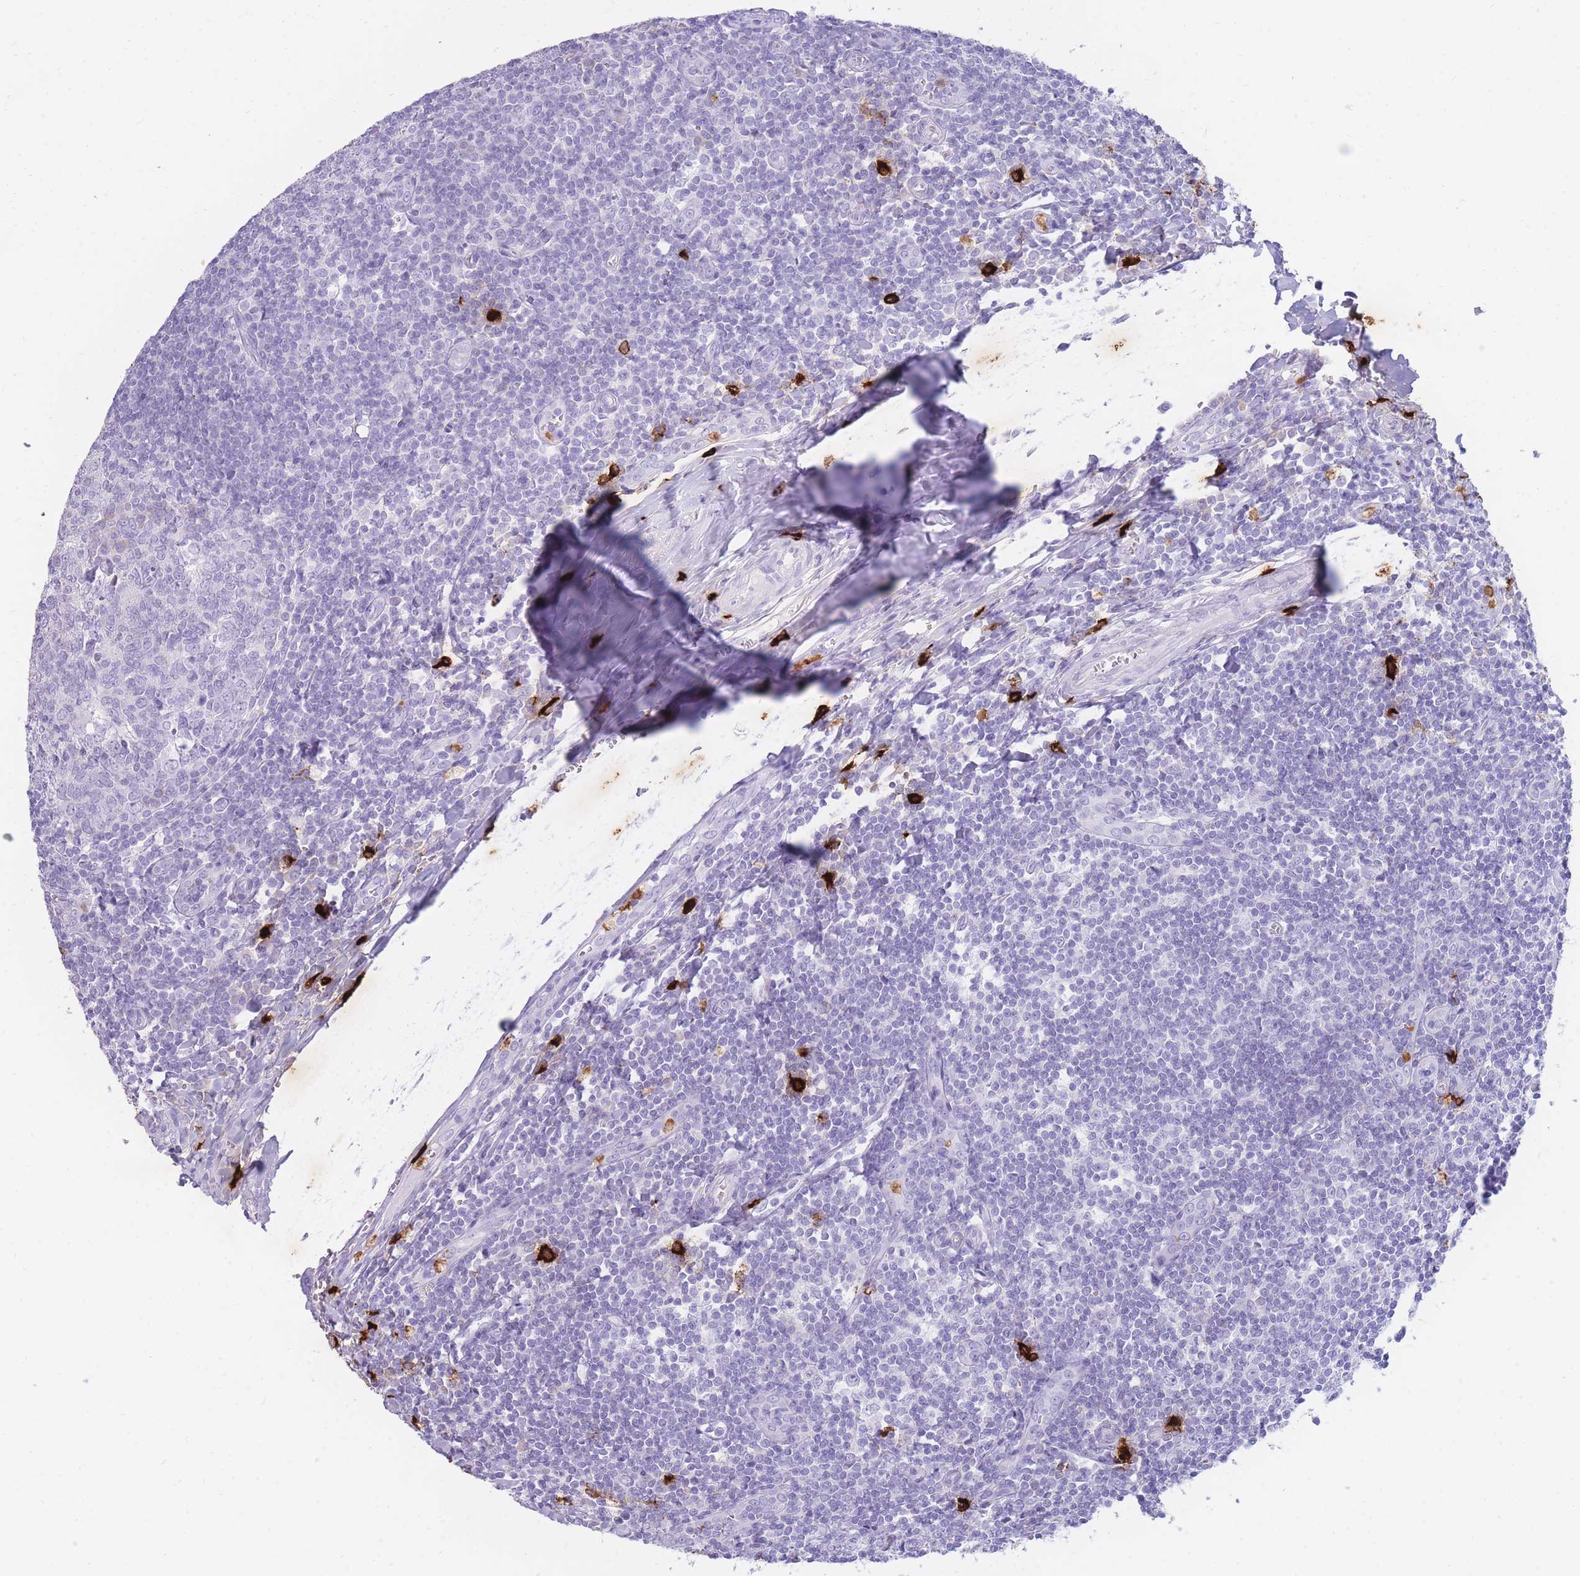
{"staining": {"intensity": "negative", "quantity": "none", "location": "none"}, "tissue": "tonsil", "cell_type": "Germinal center cells", "image_type": "normal", "snomed": [{"axis": "morphology", "description": "Normal tissue, NOS"}, {"axis": "topography", "description": "Tonsil"}], "caption": "This histopathology image is of unremarkable tonsil stained with IHC to label a protein in brown with the nuclei are counter-stained blue. There is no expression in germinal center cells.", "gene": "TPSAB1", "patient": {"sex": "male", "age": 27}}